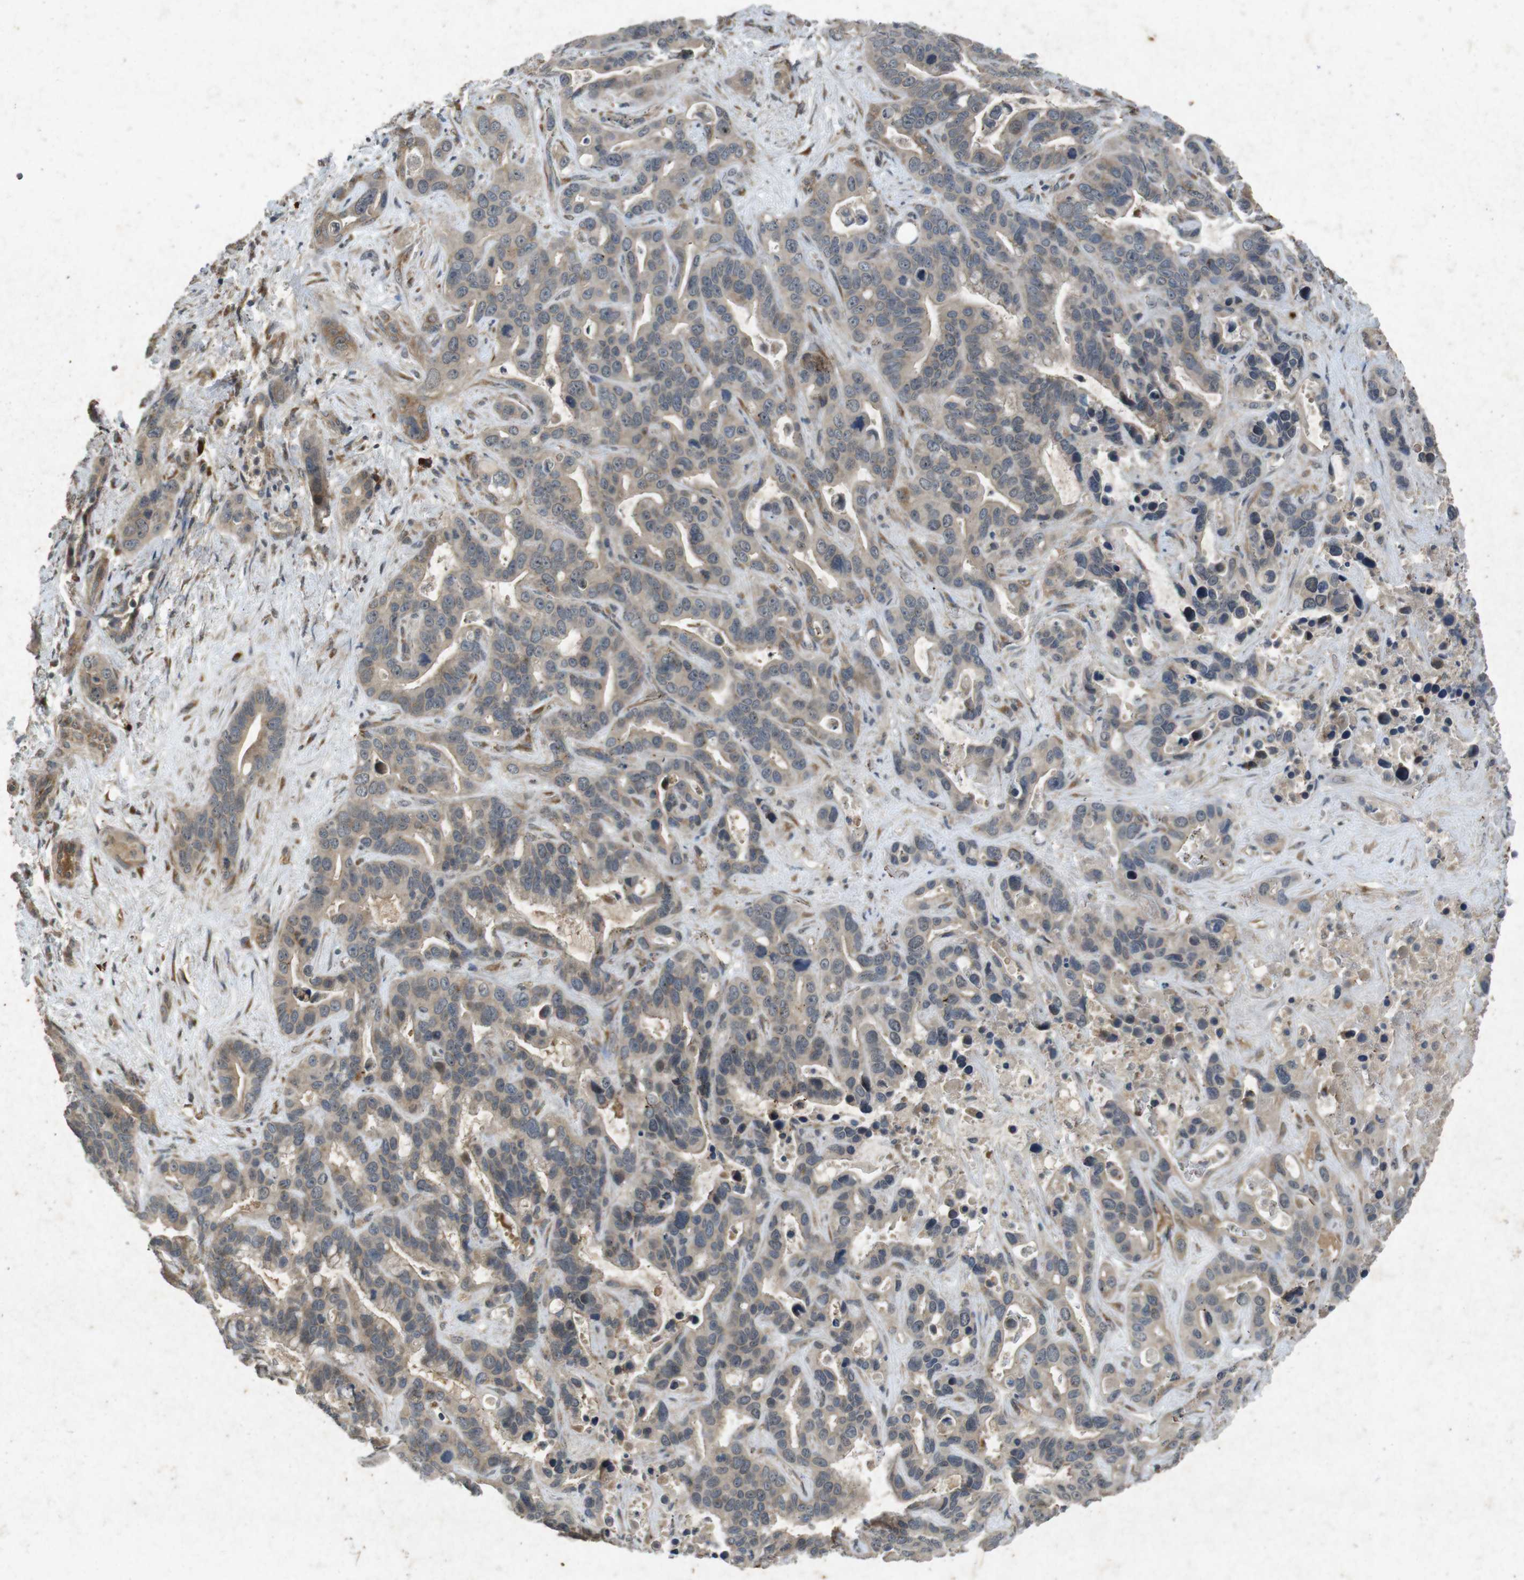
{"staining": {"intensity": "weak", "quantity": ">75%", "location": "cytoplasmic/membranous"}, "tissue": "liver cancer", "cell_type": "Tumor cells", "image_type": "cancer", "snomed": [{"axis": "morphology", "description": "Cholangiocarcinoma"}, {"axis": "topography", "description": "Liver"}], "caption": "This is an image of immunohistochemistry (IHC) staining of liver cancer, which shows weak positivity in the cytoplasmic/membranous of tumor cells.", "gene": "FLCN", "patient": {"sex": "female", "age": 65}}